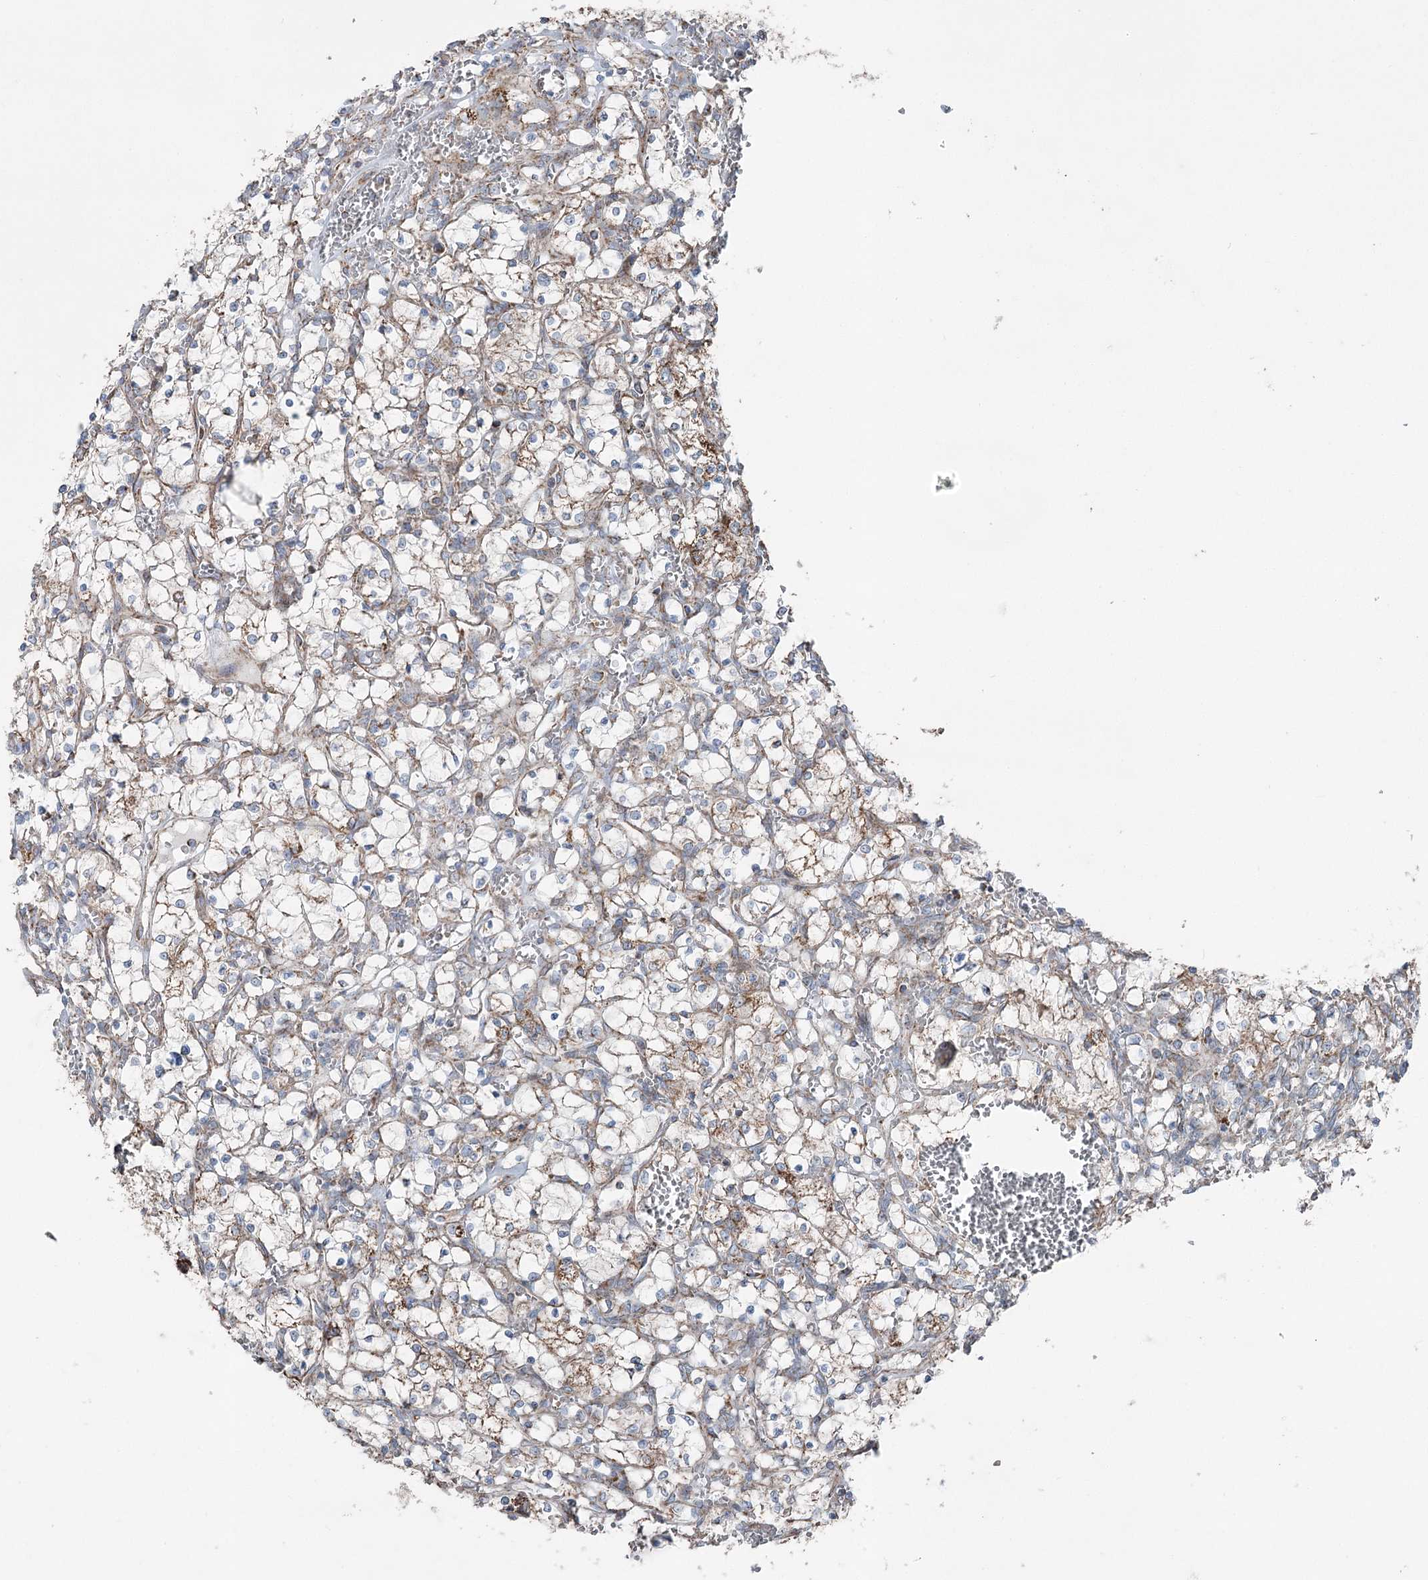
{"staining": {"intensity": "moderate", "quantity": "<25%", "location": "cytoplasmic/membranous"}, "tissue": "renal cancer", "cell_type": "Tumor cells", "image_type": "cancer", "snomed": [{"axis": "morphology", "description": "Adenocarcinoma, NOS"}, {"axis": "topography", "description": "Kidney"}], "caption": "Tumor cells reveal moderate cytoplasmic/membranous positivity in about <25% of cells in renal cancer (adenocarcinoma).", "gene": "UCN3", "patient": {"sex": "female", "age": 69}}